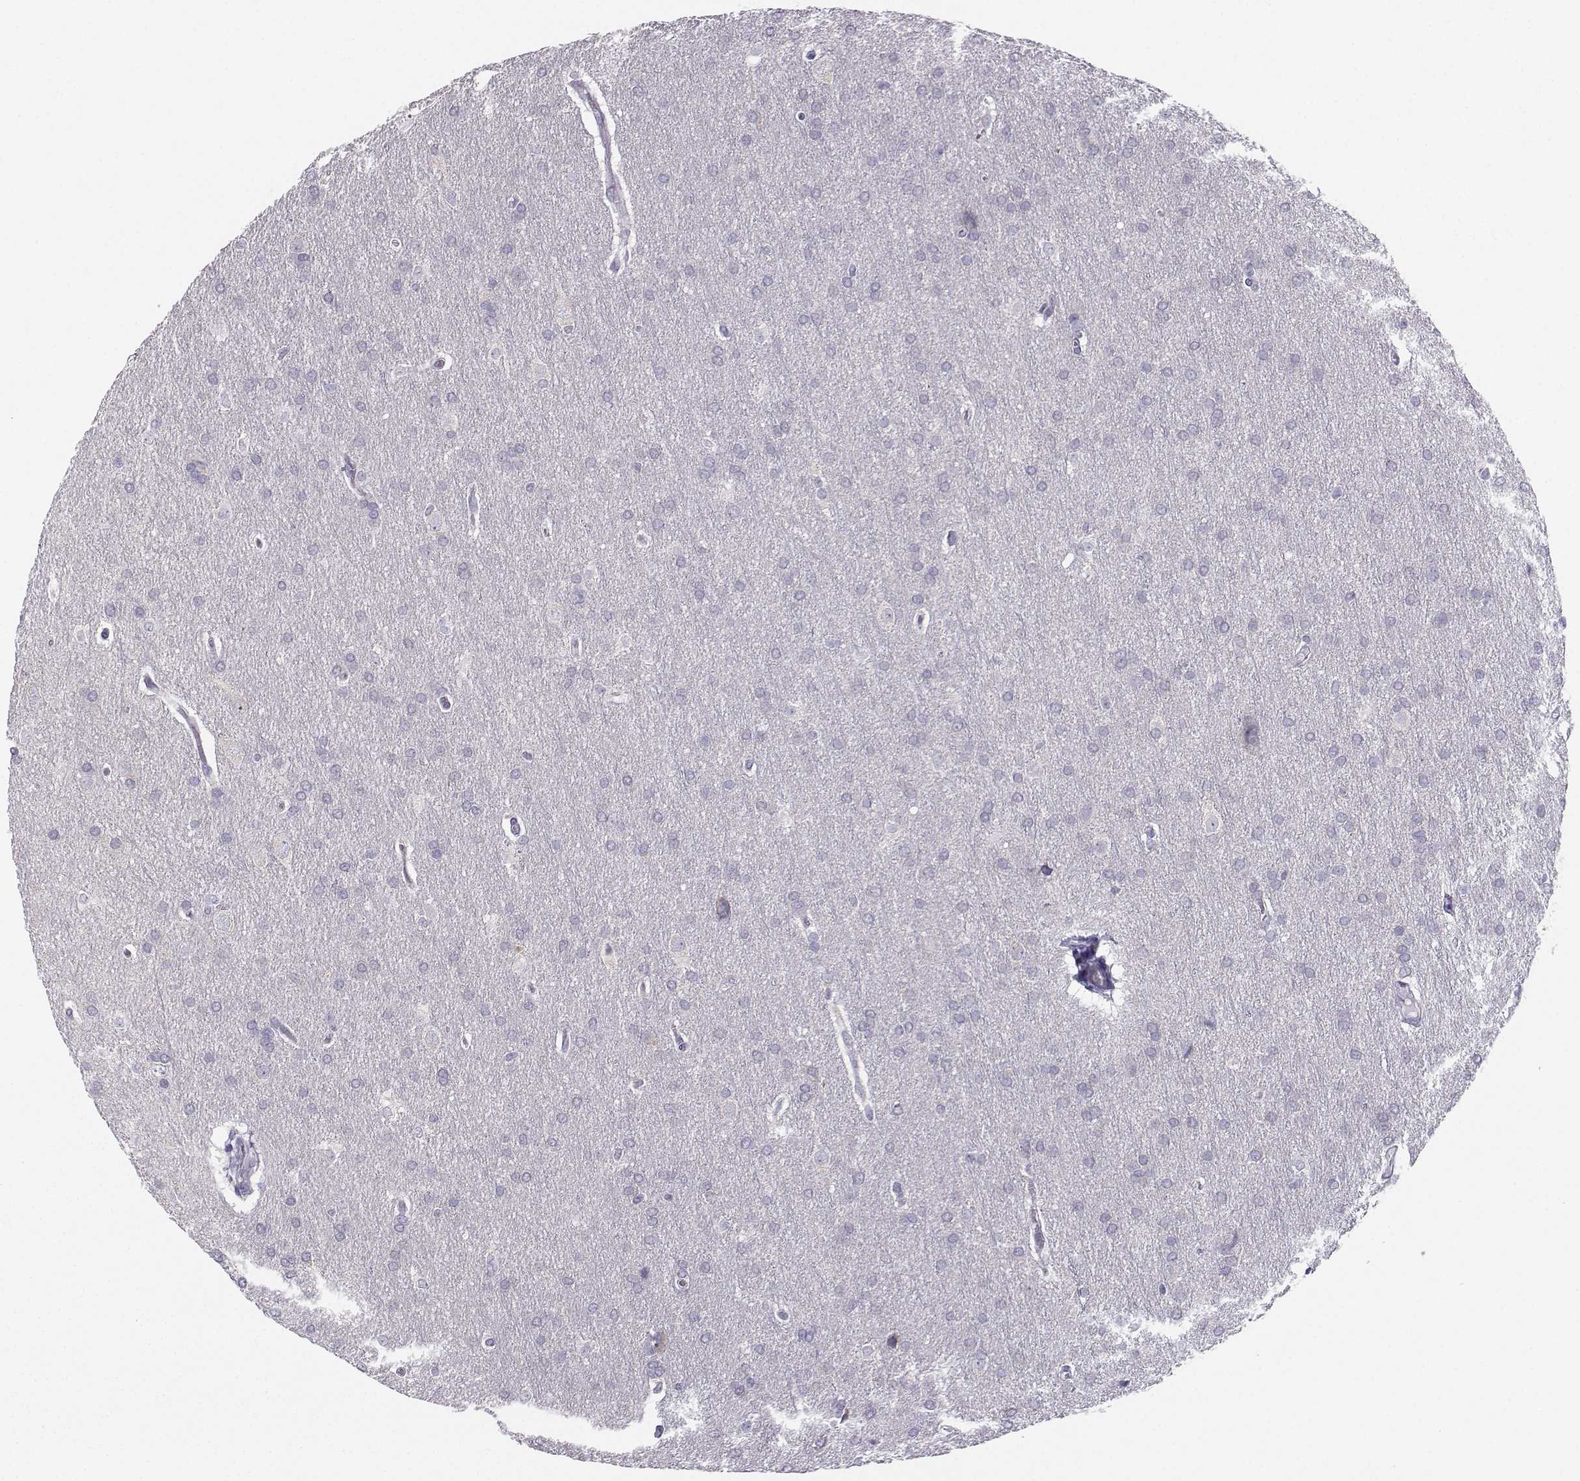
{"staining": {"intensity": "negative", "quantity": "none", "location": "none"}, "tissue": "glioma", "cell_type": "Tumor cells", "image_type": "cancer", "snomed": [{"axis": "morphology", "description": "Glioma, malignant, Low grade"}, {"axis": "topography", "description": "Brain"}], "caption": "The immunohistochemistry photomicrograph has no significant positivity in tumor cells of glioma tissue.", "gene": "AVP", "patient": {"sex": "female", "age": 32}}